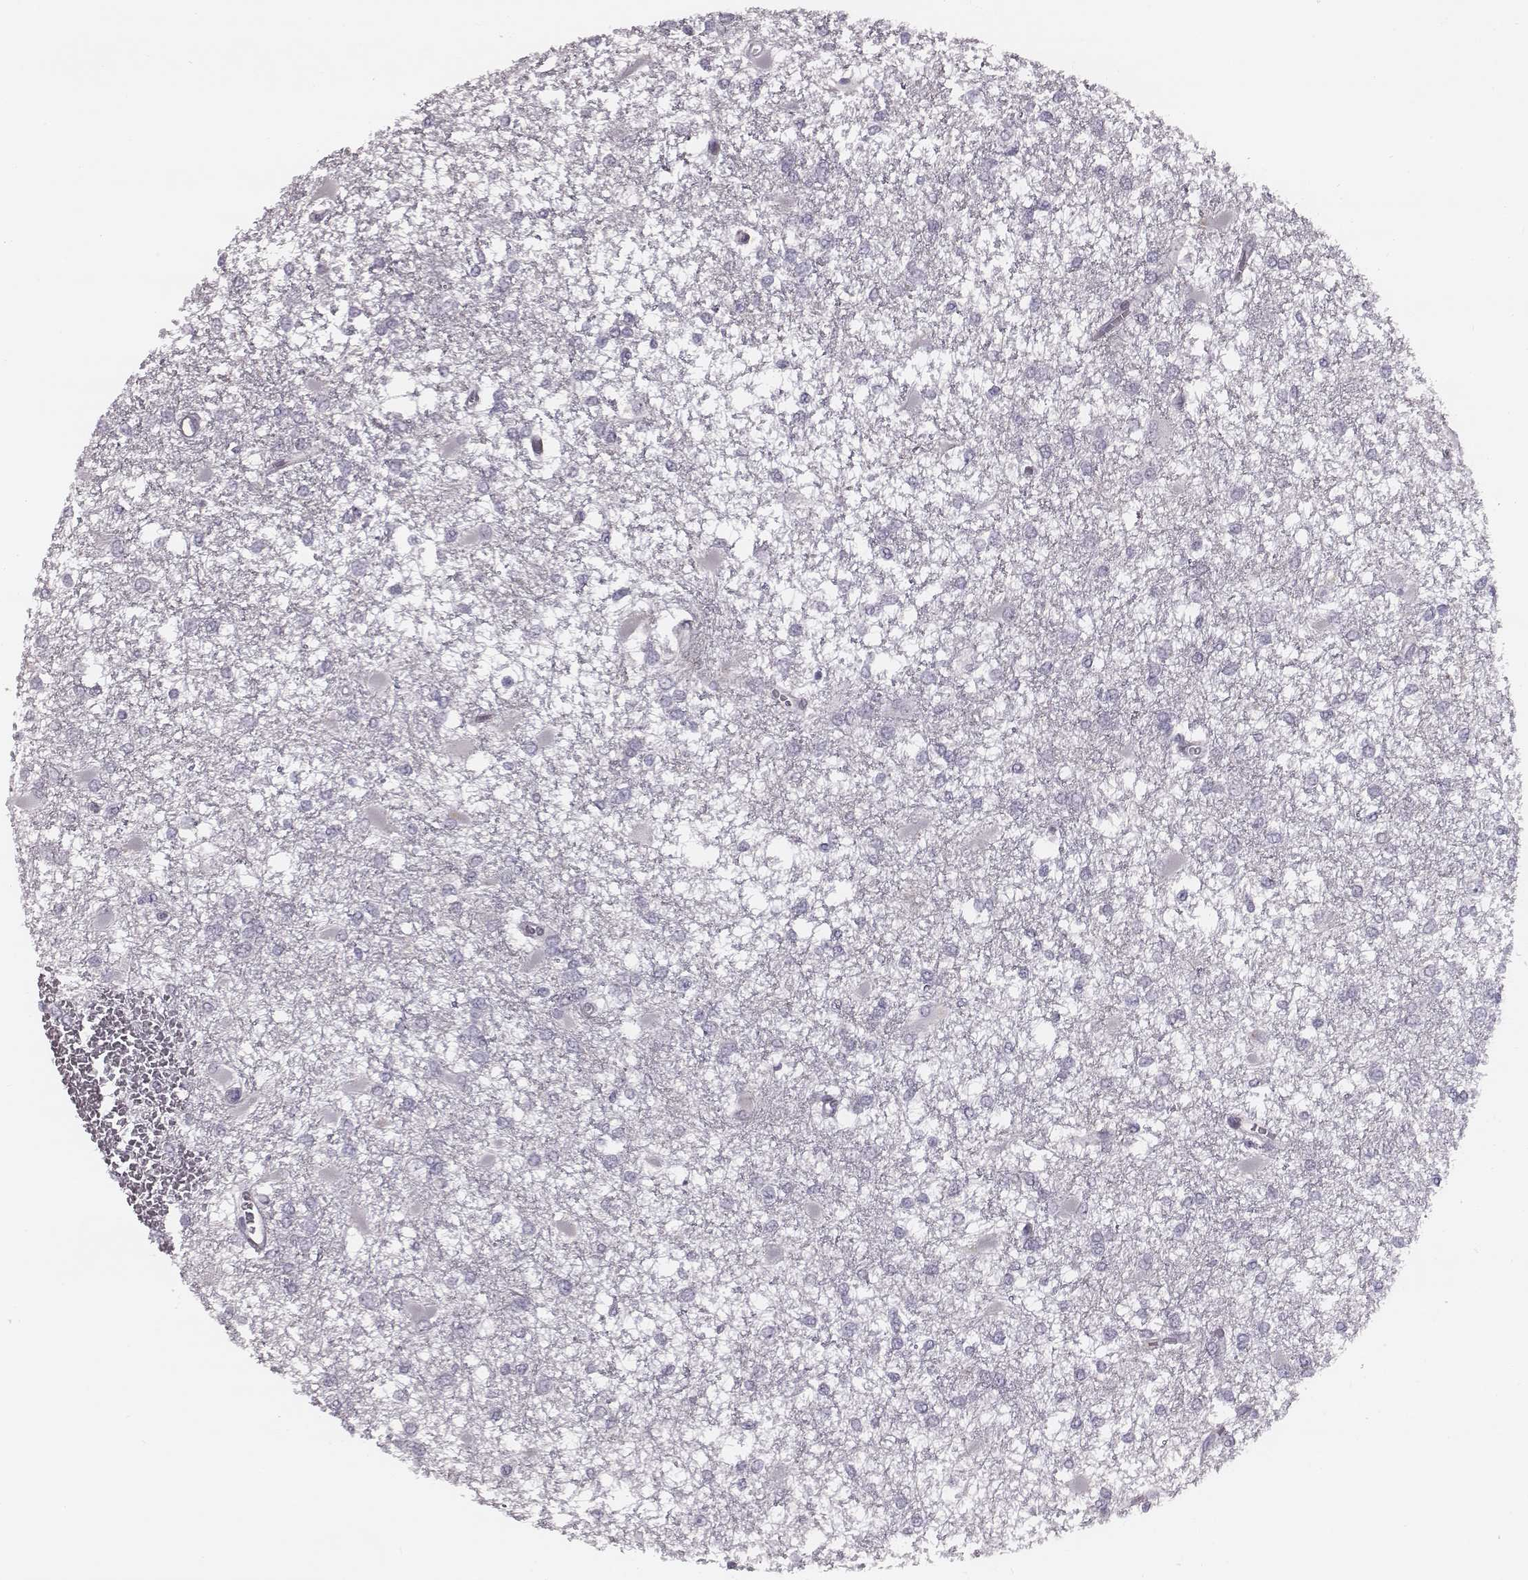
{"staining": {"intensity": "negative", "quantity": "none", "location": "none"}, "tissue": "glioma", "cell_type": "Tumor cells", "image_type": "cancer", "snomed": [{"axis": "morphology", "description": "Glioma, malignant, High grade"}, {"axis": "topography", "description": "Cerebral cortex"}], "caption": "Malignant glioma (high-grade) was stained to show a protein in brown. There is no significant staining in tumor cells. The staining was performed using DAB to visualize the protein expression in brown, while the nuclei were stained in blue with hematoxylin (Magnification: 20x).", "gene": "PDE8B", "patient": {"sex": "male", "age": 79}}